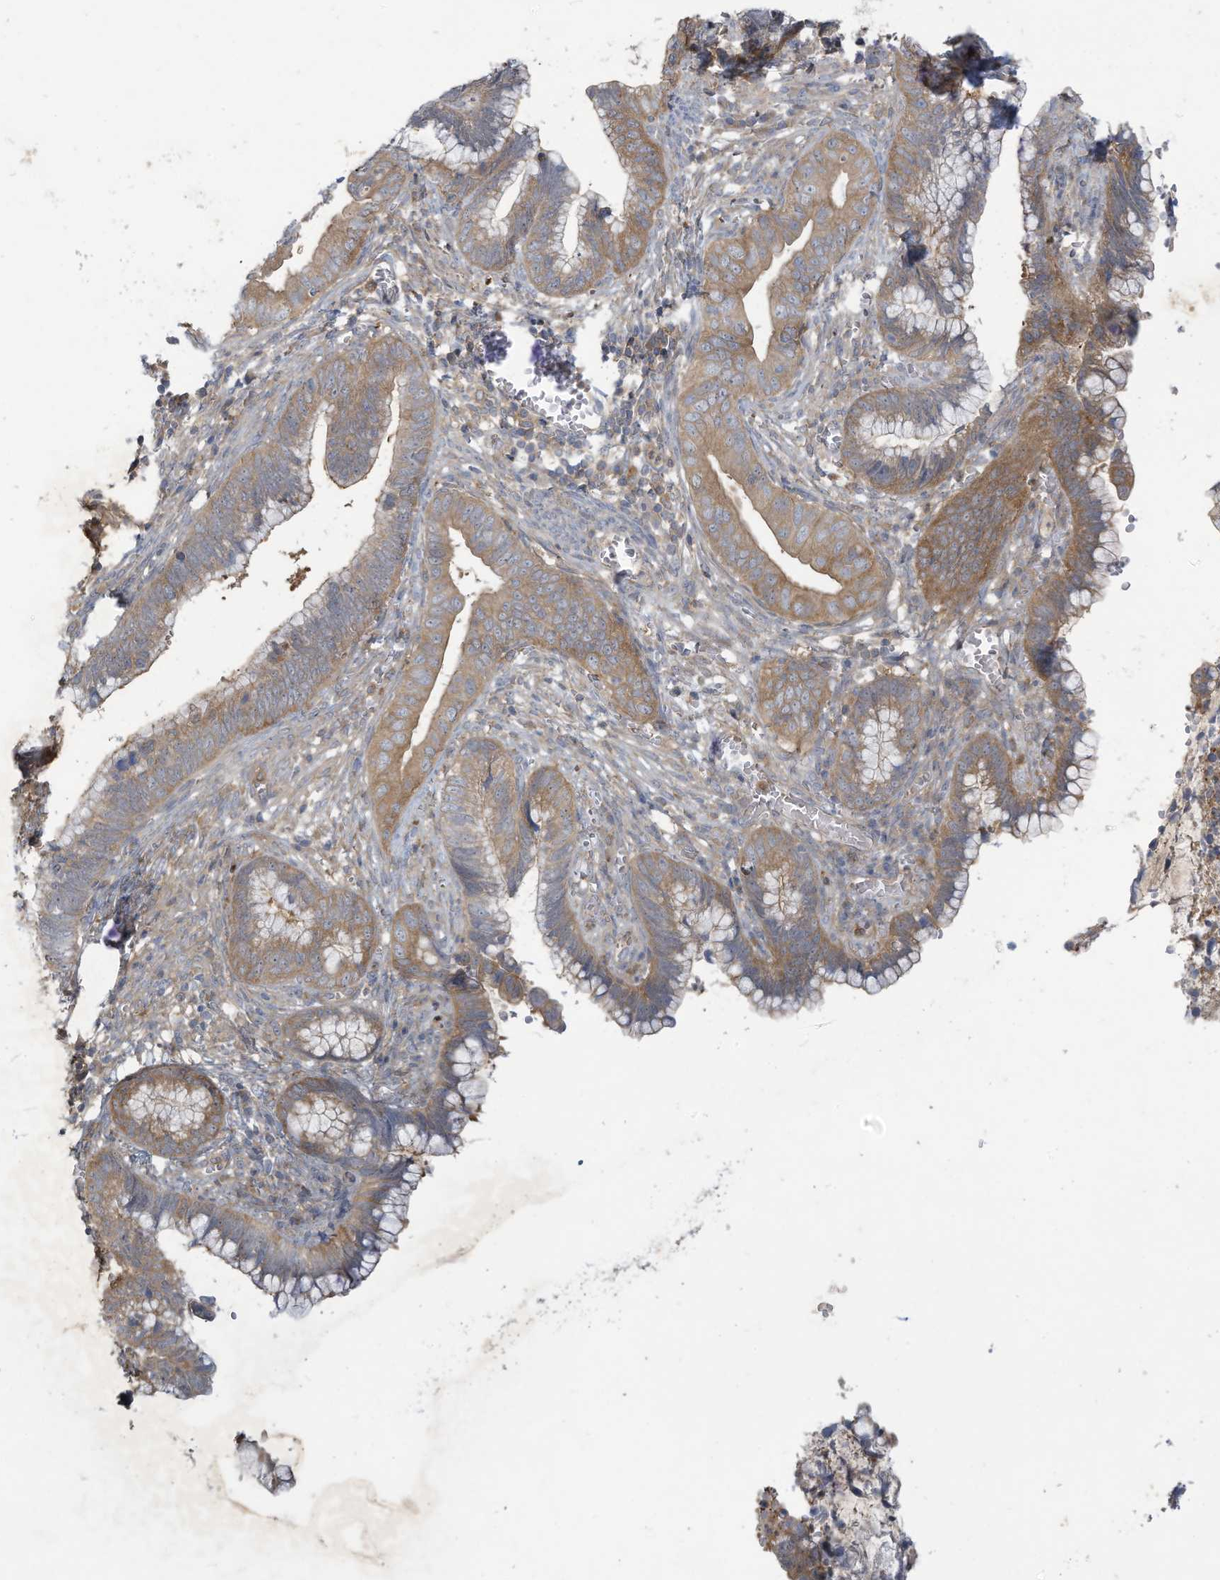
{"staining": {"intensity": "moderate", "quantity": "25%-75%", "location": "cytoplasmic/membranous"}, "tissue": "cervical cancer", "cell_type": "Tumor cells", "image_type": "cancer", "snomed": [{"axis": "morphology", "description": "Adenocarcinoma, NOS"}, {"axis": "topography", "description": "Cervix"}], "caption": "Immunohistochemistry image of human cervical cancer (adenocarcinoma) stained for a protein (brown), which reveals medium levels of moderate cytoplasmic/membranous expression in approximately 25%-75% of tumor cells.", "gene": "ADI1", "patient": {"sex": "female", "age": 44}}